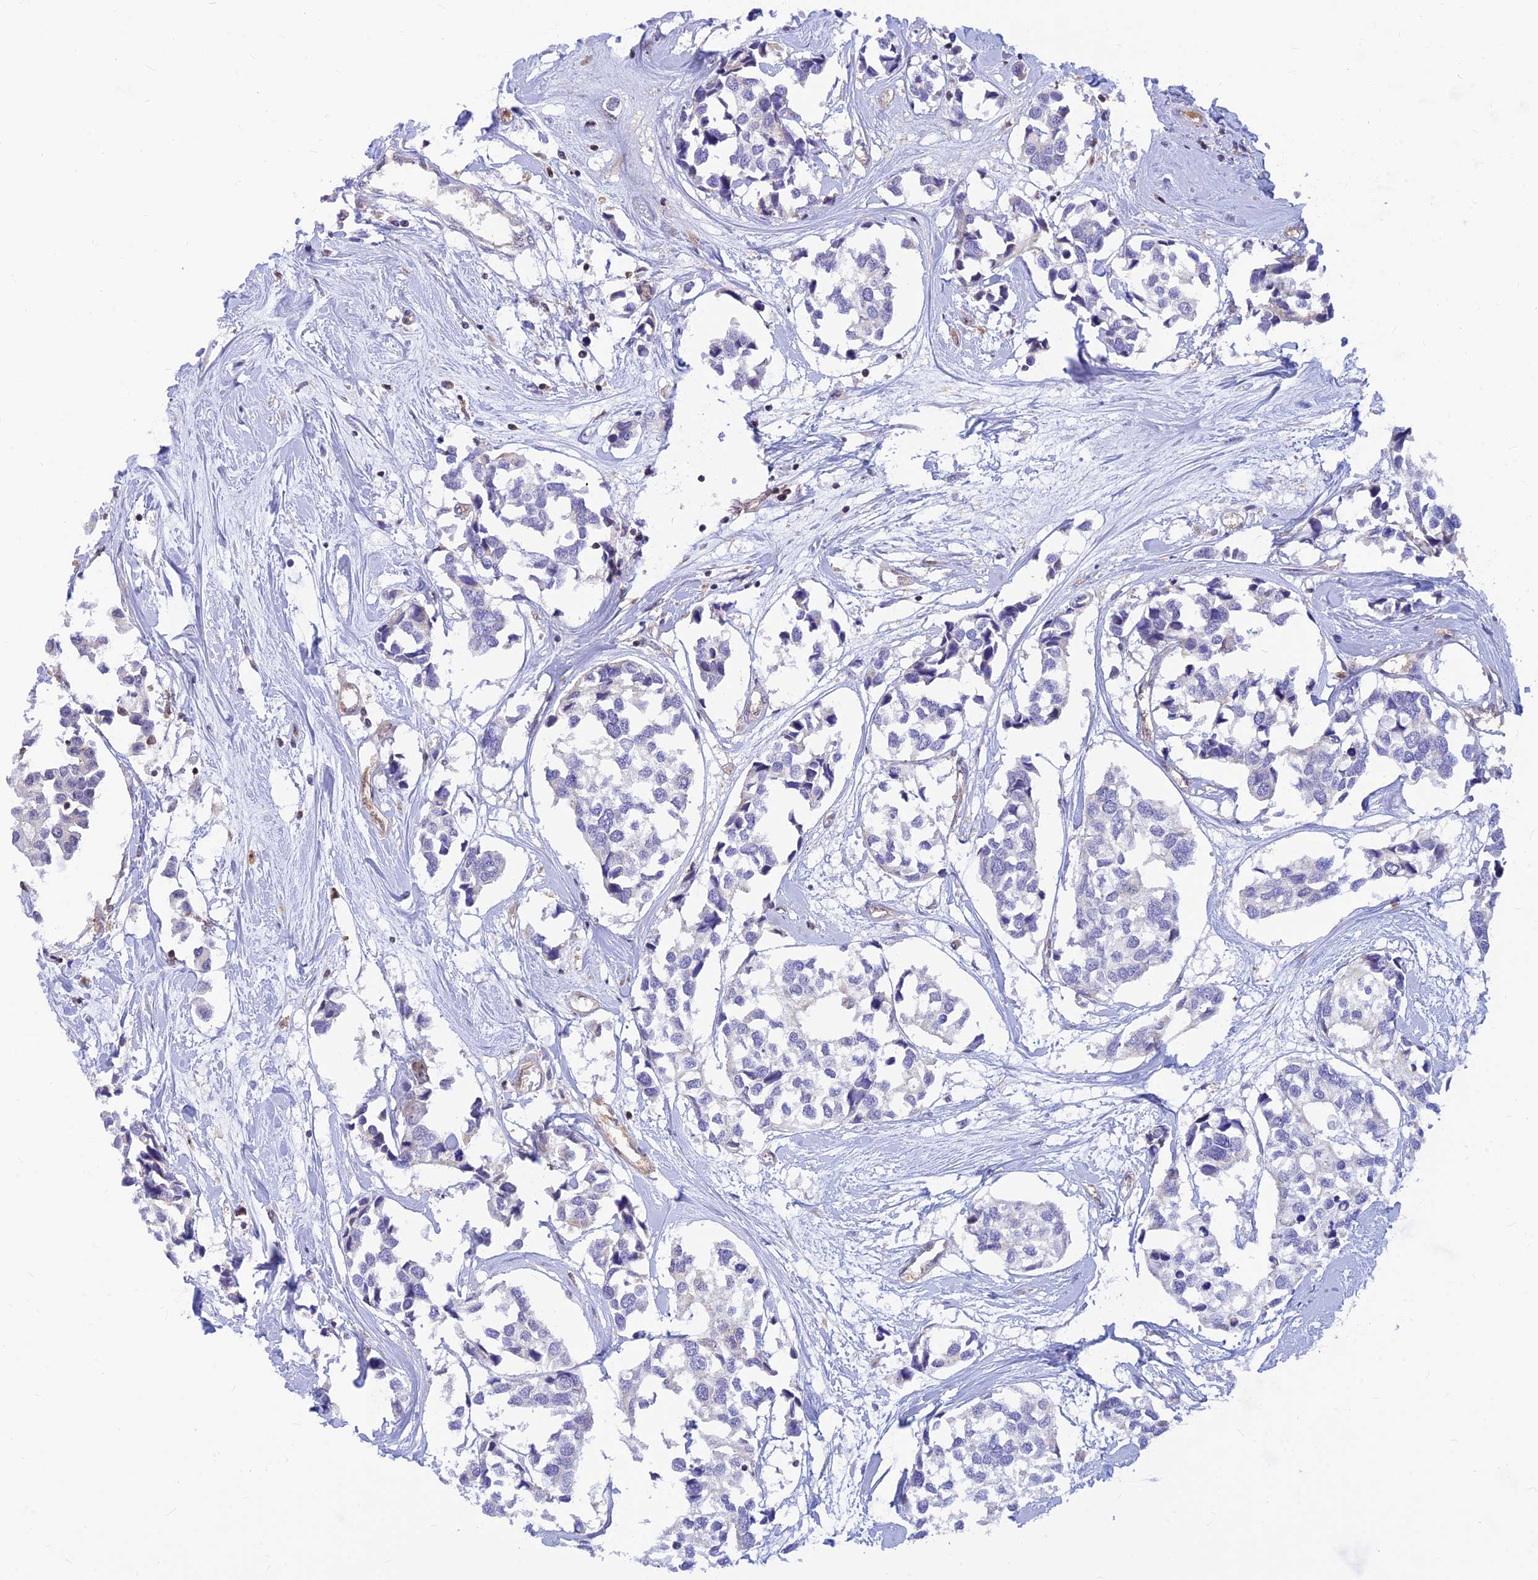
{"staining": {"intensity": "negative", "quantity": "none", "location": "none"}, "tissue": "breast cancer", "cell_type": "Tumor cells", "image_type": "cancer", "snomed": [{"axis": "morphology", "description": "Duct carcinoma"}, {"axis": "topography", "description": "Breast"}], "caption": "Intraductal carcinoma (breast) was stained to show a protein in brown. There is no significant staining in tumor cells. Brightfield microscopy of immunohistochemistry (IHC) stained with DAB (brown) and hematoxylin (blue), captured at high magnification.", "gene": "LYSMD2", "patient": {"sex": "female", "age": 83}}